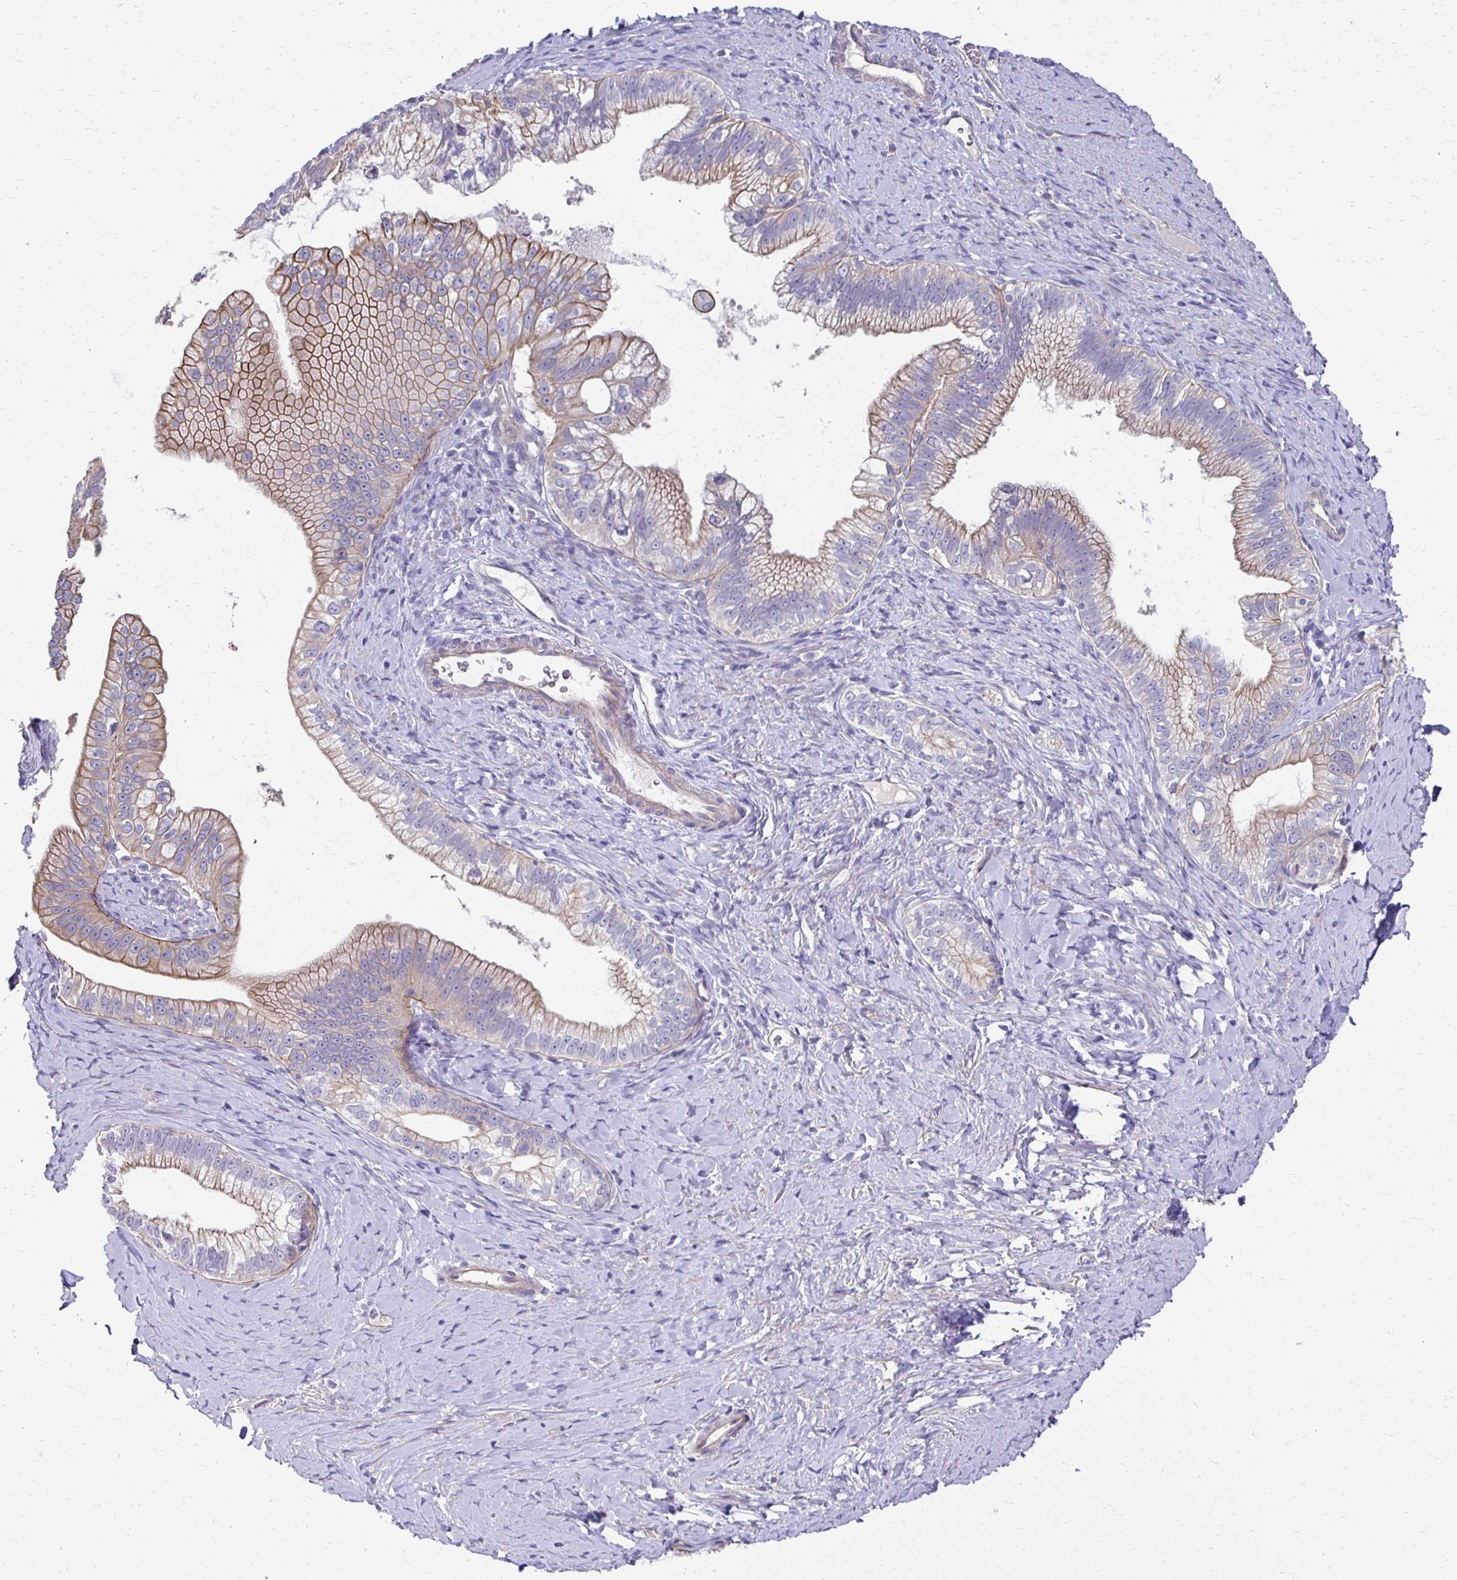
{"staining": {"intensity": "moderate", "quantity": ">75%", "location": "cytoplasmic/membranous"}, "tissue": "pancreatic cancer", "cell_type": "Tumor cells", "image_type": "cancer", "snomed": [{"axis": "morphology", "description": "Adenocarcinoma, NOS"}, {"axis": "topography", "description": "Pancreas"}], "caption": "Immunohistochemistry (IHC) image of neoplastic tissue: human adenocarcinoma (pancreatic) stained using immunohistochemistry (IHC) demonstrates medium levels of moderate protein expression localized specifically in the cytoplasmic/membranous of tumor cells, appearing as a cytoplasmic/membranous brown color.", "gene": "AKAP6", "patient": {"sex": "male", "age": 70}}